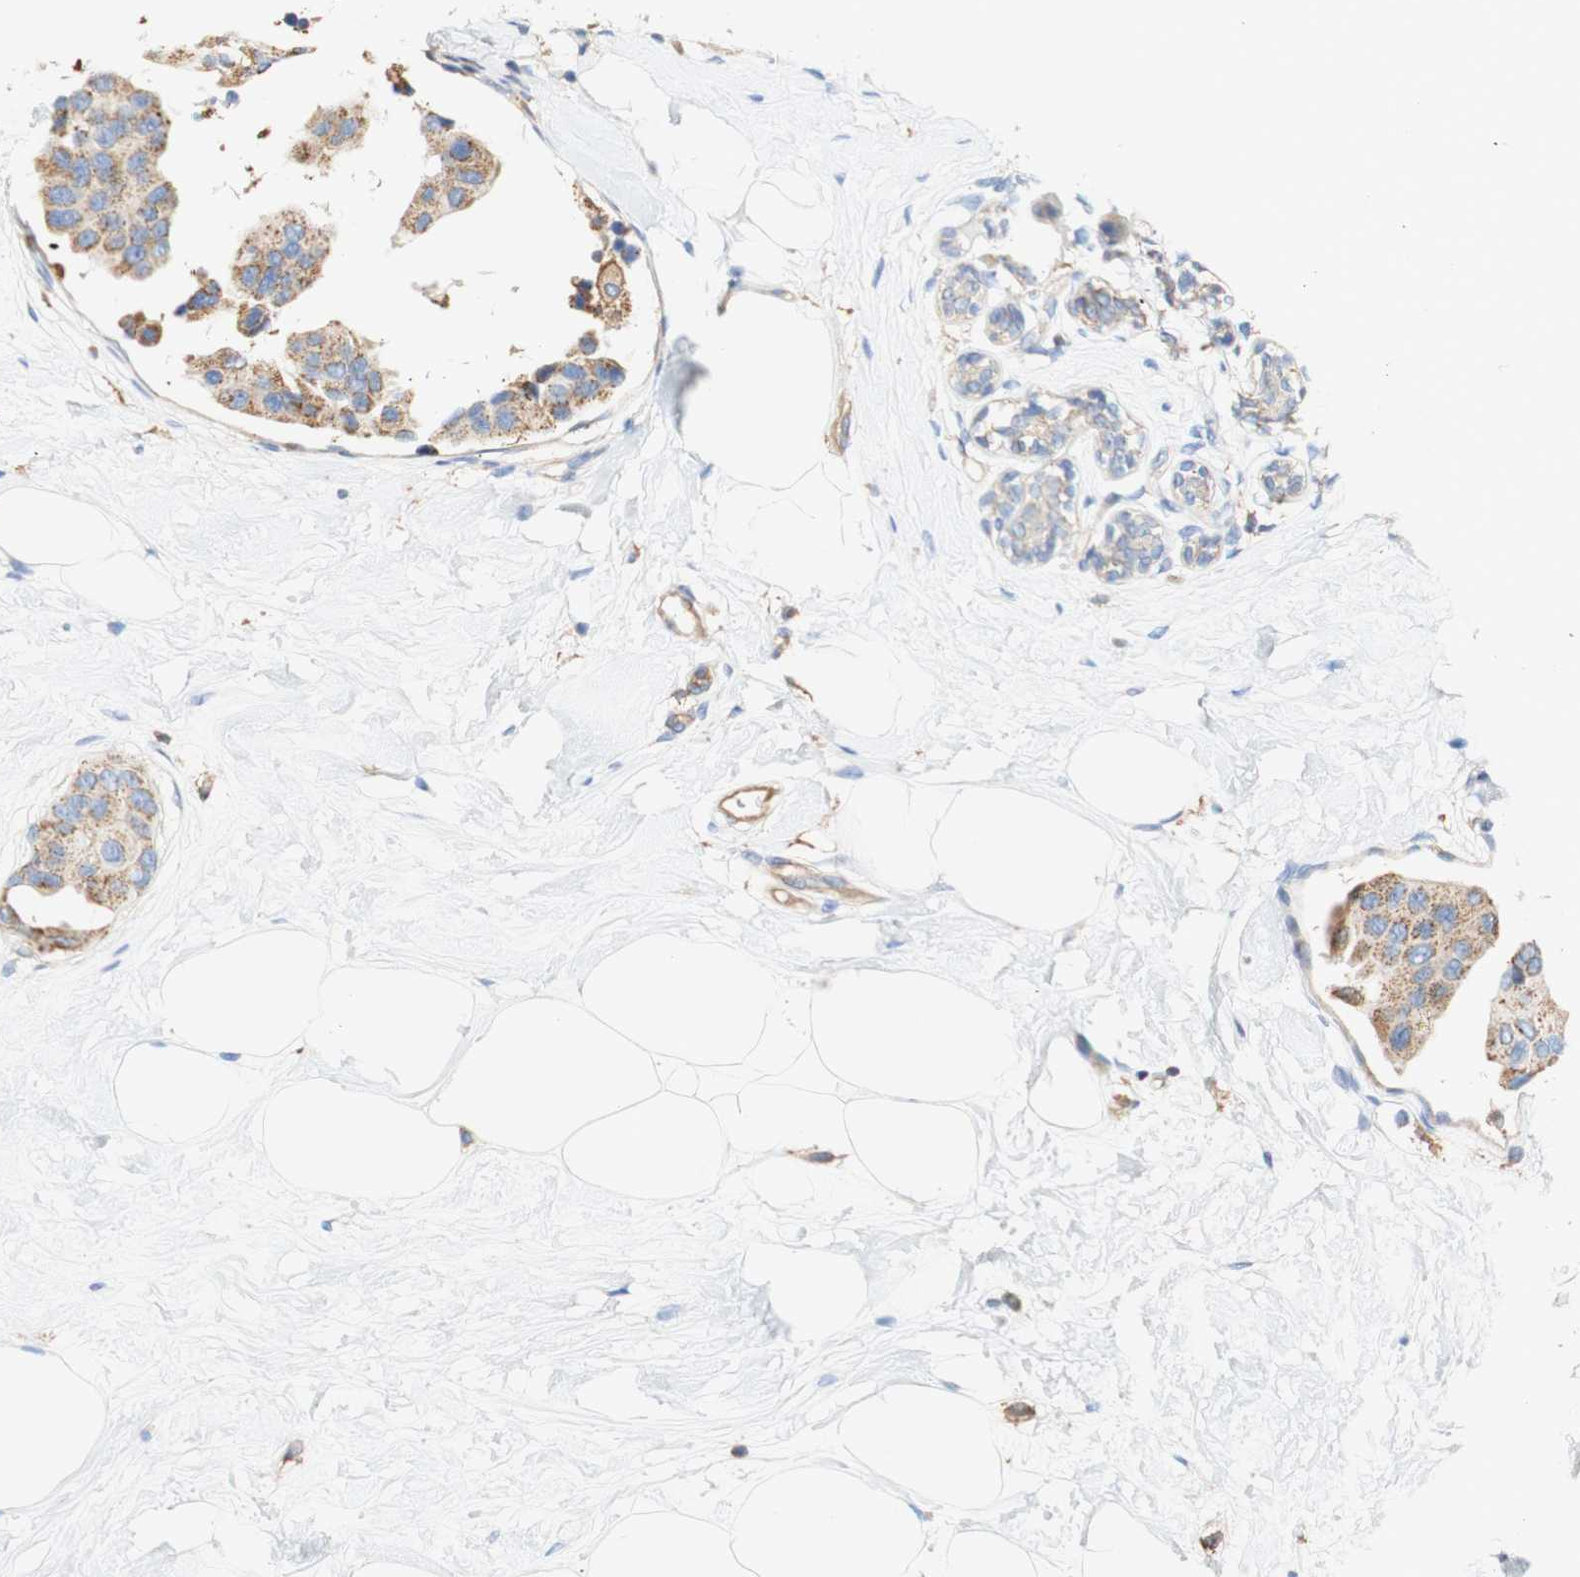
{"staining": {"intensity": "moderate", "quantity": ">75%", "location": "cytoplasmic/membranous"}, "tissue": "breast cancer", "cell_type": "Tumor cells", "image_type": "cancer", "snomed": [{"axis": "morphology", "description": "Normal tissue, NOS"}, {"axis": "morphology", "description": "Duct carcinoma"}, {"axis": "topography", "description": "Breast"}], "caption": "Human breast intraductal carcinoma stained with a protein marker reveals moderate staining in tumor cells.", "gene": "PCDH7", "patient": {"sex": "female", "age": 39}}